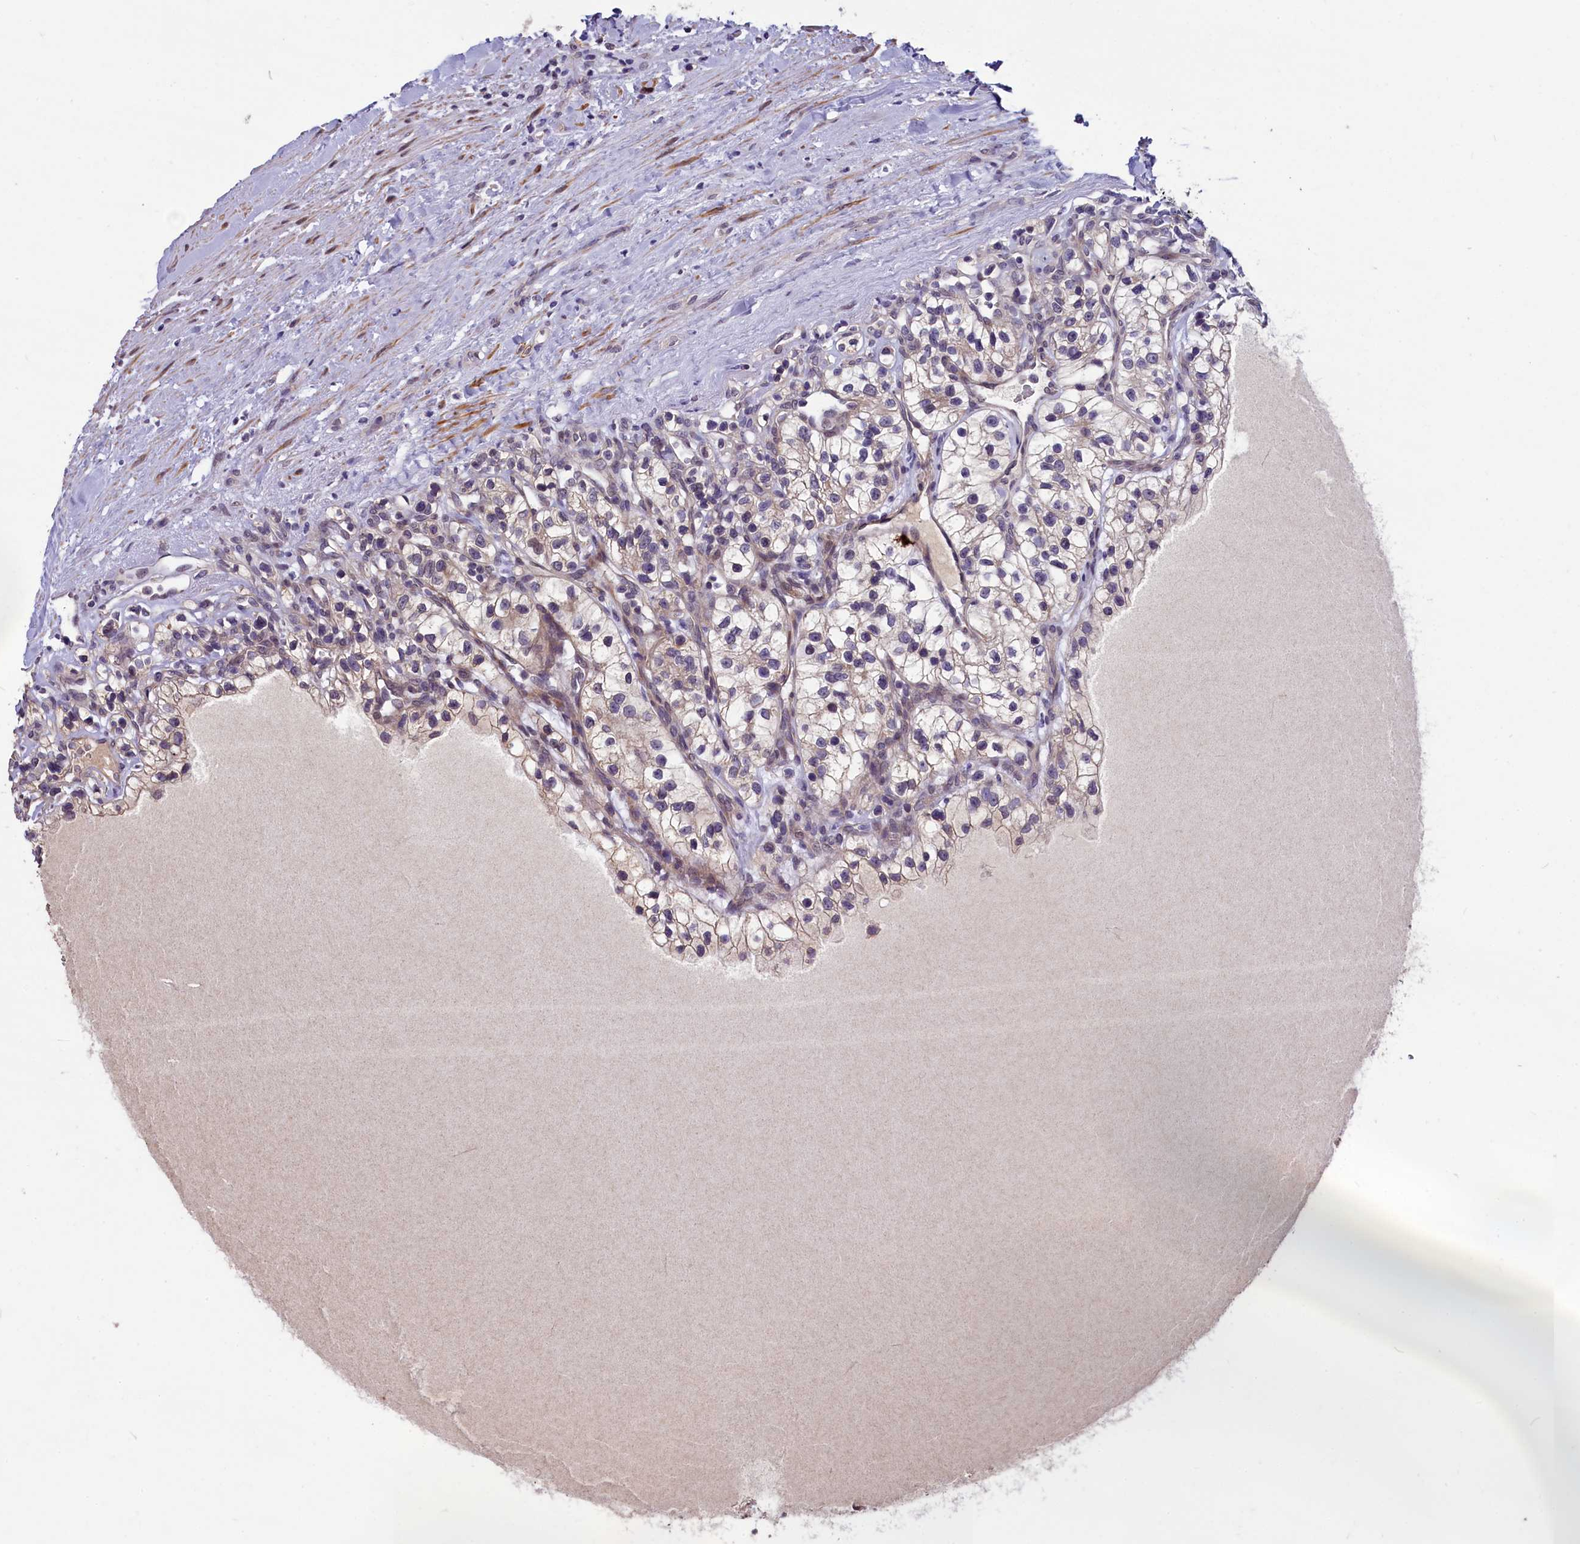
{"staining": {"intensity": "negative", "quantity": "none", "location": "none"}, "tissue": "renal cancer", "cell_type": "Tumor cells", "image_type": "cancer", "snomed": [{"axis": "morphology", "description": "Adenocarcinoma, NOS"}, {"axis": "topography", "description": "Kidney"}], "caption": "A high-resolution micrograph shows immunohistochemistry (IHC) staining of renal adenocarcinoma, which exhibits no significant positivity in tumor cells.", "gene": "SLC39A6", "patient": {"sex": "female", "age": 57}}